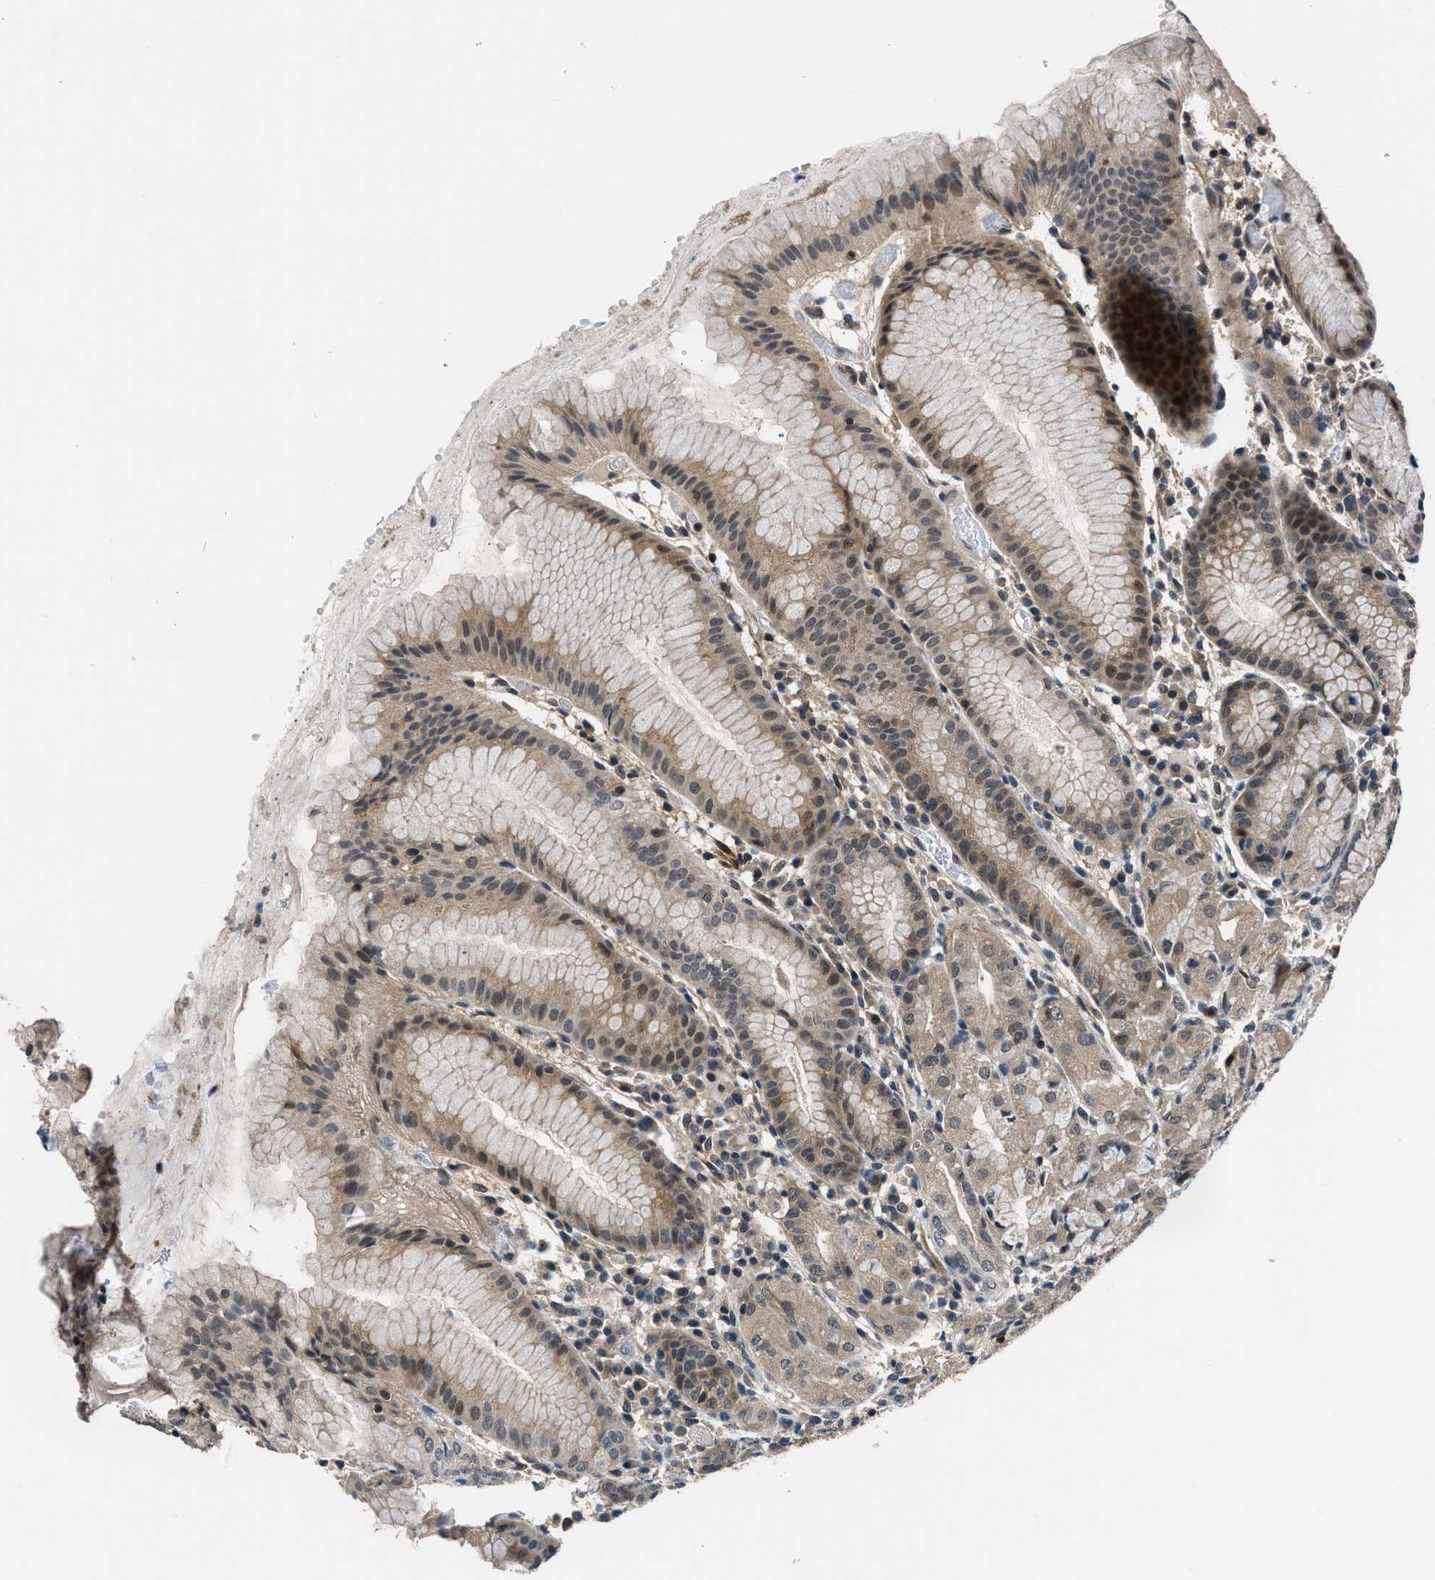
{"staining": {"intensity": "weak", "quantity": "25%-75%", "location": "cytoplasmic/membranous,nuclear"}, "tissue": "stomach", "cell_type": "Glandular cells", "image_type": "normal", "snomed": [{"axis": "morphology", "description": "Normal tissue, NOS"}, {"axis": "topography", "description": "Stomach"}, {"axis": "topography", "description": "Stomach, lower"}], "caption": "The image shows immunohistochemical staining of normal stomach. There is weak cytoplasmic/membranous,nuclear staining is present in approximately 25%-75% of glandular cells. The protein of interest is stained brown, and the nuclei are stained in blue (DAB (3,3'-diaminobenzidine) IHC with brightfield microscopy, high magnification).", "gene": "MTMR1", "patient": {"sex": "female", "age": 75}}